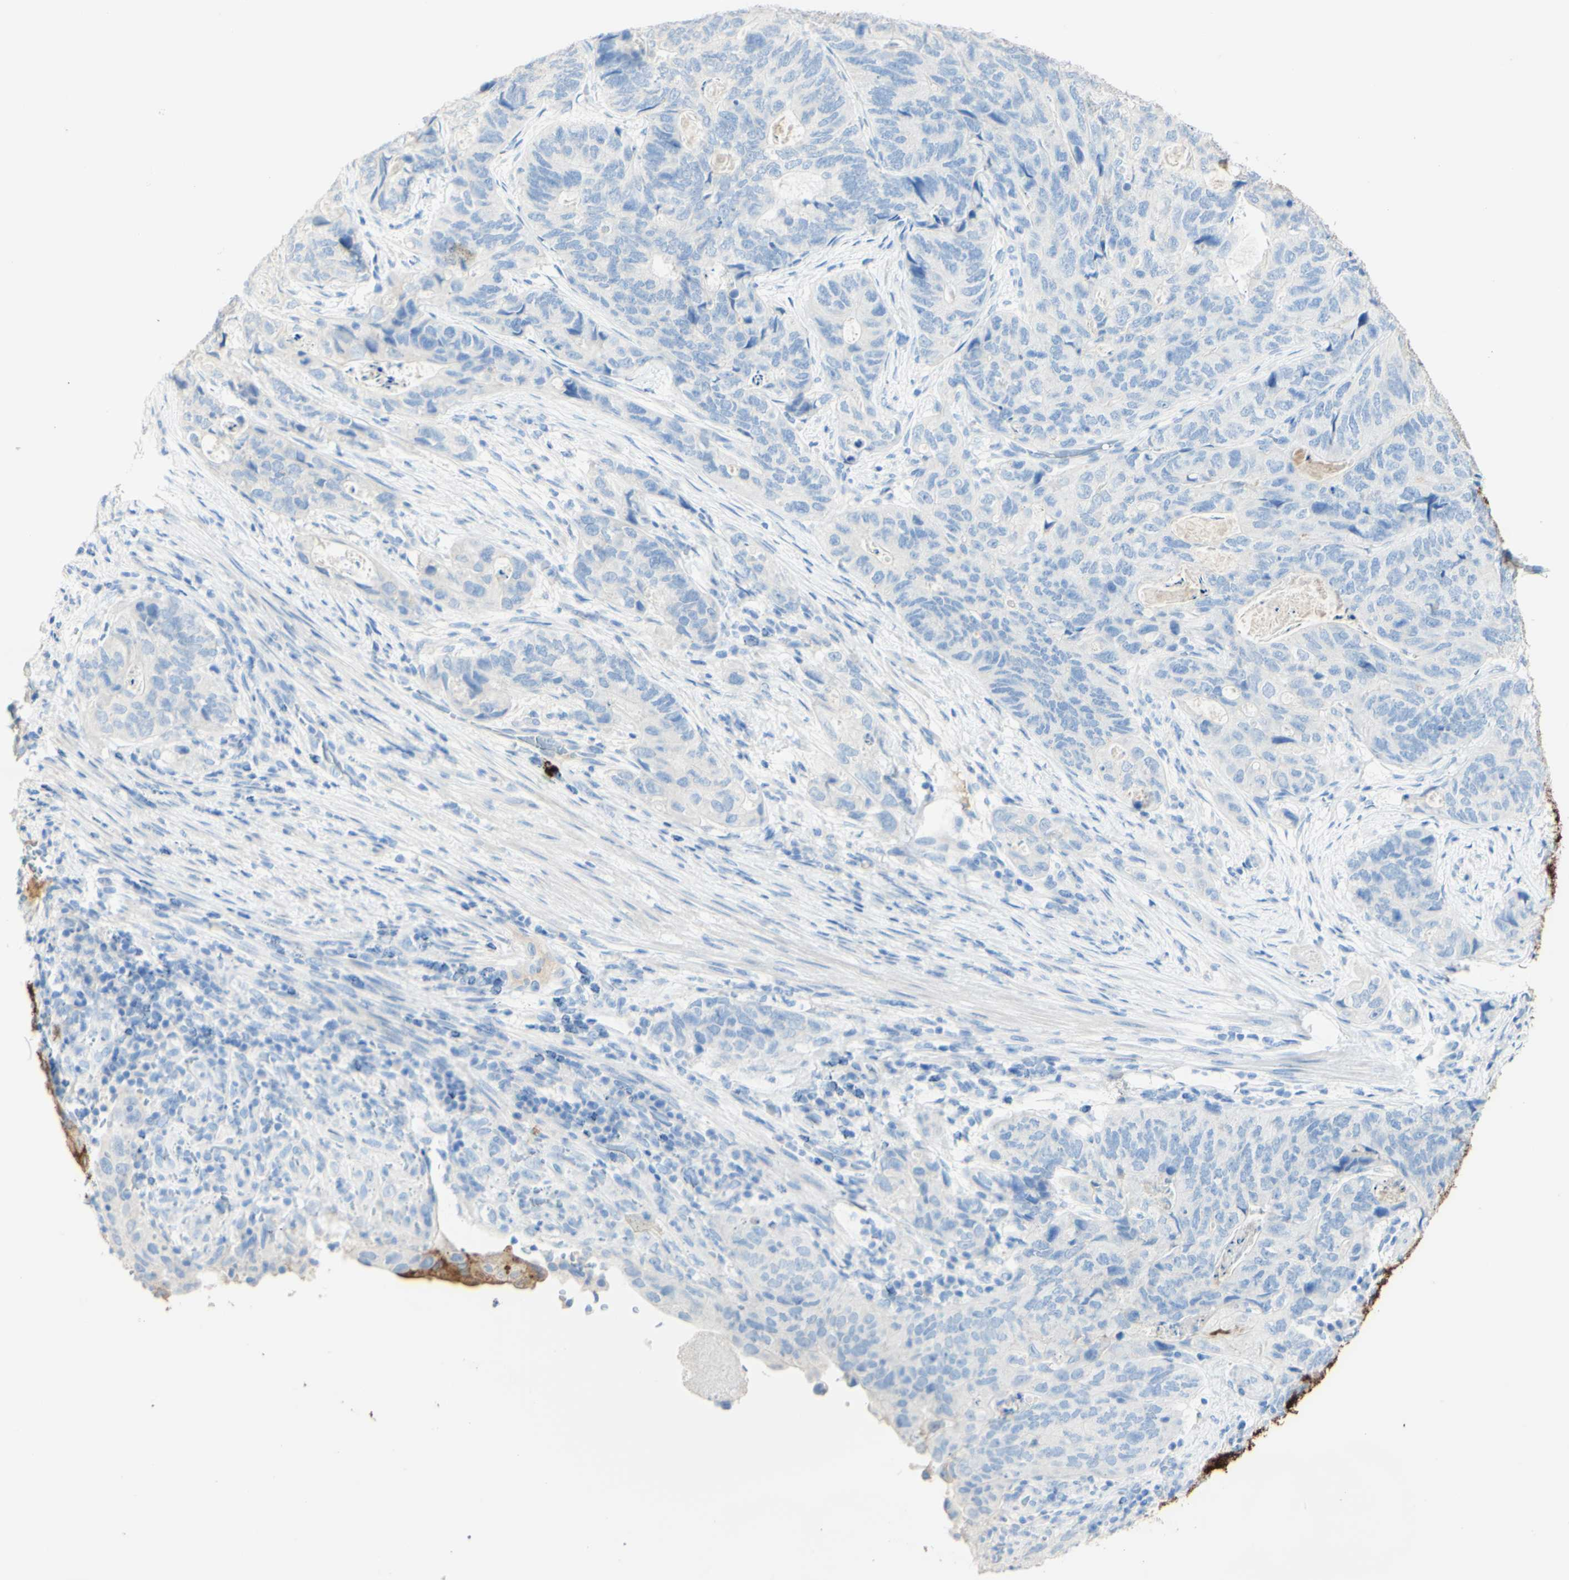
{"staining": {"intensity": "negative", "quantity": "none", "location": "none"}, "tissue": "stomach cancer", "cell_type": "Tumor cells", "image_type": "cancer", "snomed": [{"axis": "morphology", "description": "Adenocarcinoma, NOS"}, {"axis": "topography", "description": "Stomach"}], "caption": "IHC image of neoplastic tissue: adenocarcinoma (stomach) stained with DAB displays no significant protein staining in tumor cells.", "gene": "PIGR", "patient": {"sex": "female", "age": 89}}